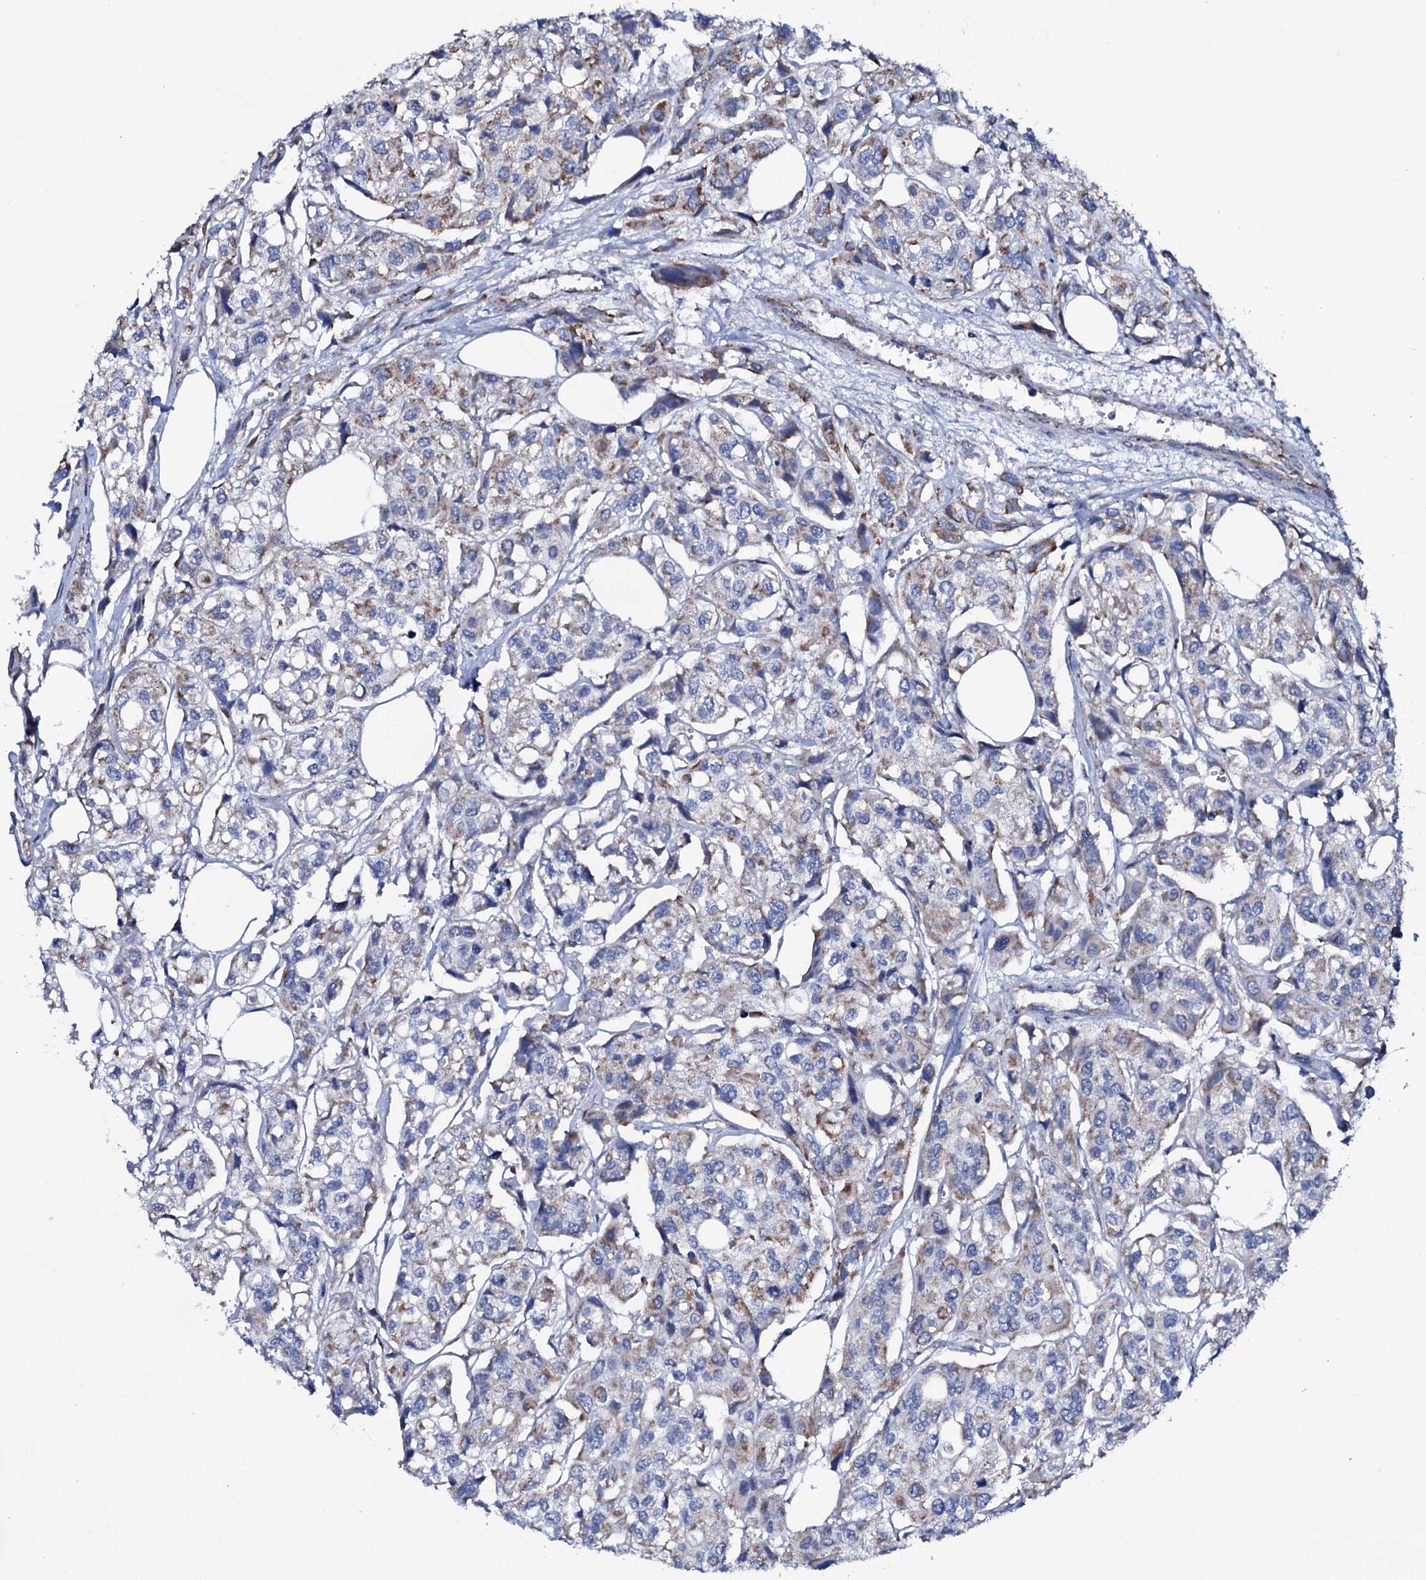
{"staining": {"intensity": "moderate", "quantity": "25%-75%", "location": "cytoplasmic/membranous"}, "tissue": "urothelial cancer", "cell_type": "Tumor cells", "image_type": "cancer", "snomed": [{"axis": "morphology", "description": "Urothelial carcinoma, High grade"}, {"axis": "topography", "description": "Urinary bladder"}], "caption": "Urothelial carcinoma (high-grade) stained with DAB IHC shows medium levels of moderate cytoplasmic/membranous positivity in about 25%-75% of tumor cells. The staining was performed using DAB (3,3'-diaminobenzidine), with brown indicating positive protein expression. Nuclei are stained blue with hematoxylin.", "gene": "MRPS35", "patient": {"sex": "male", "age": 67}}